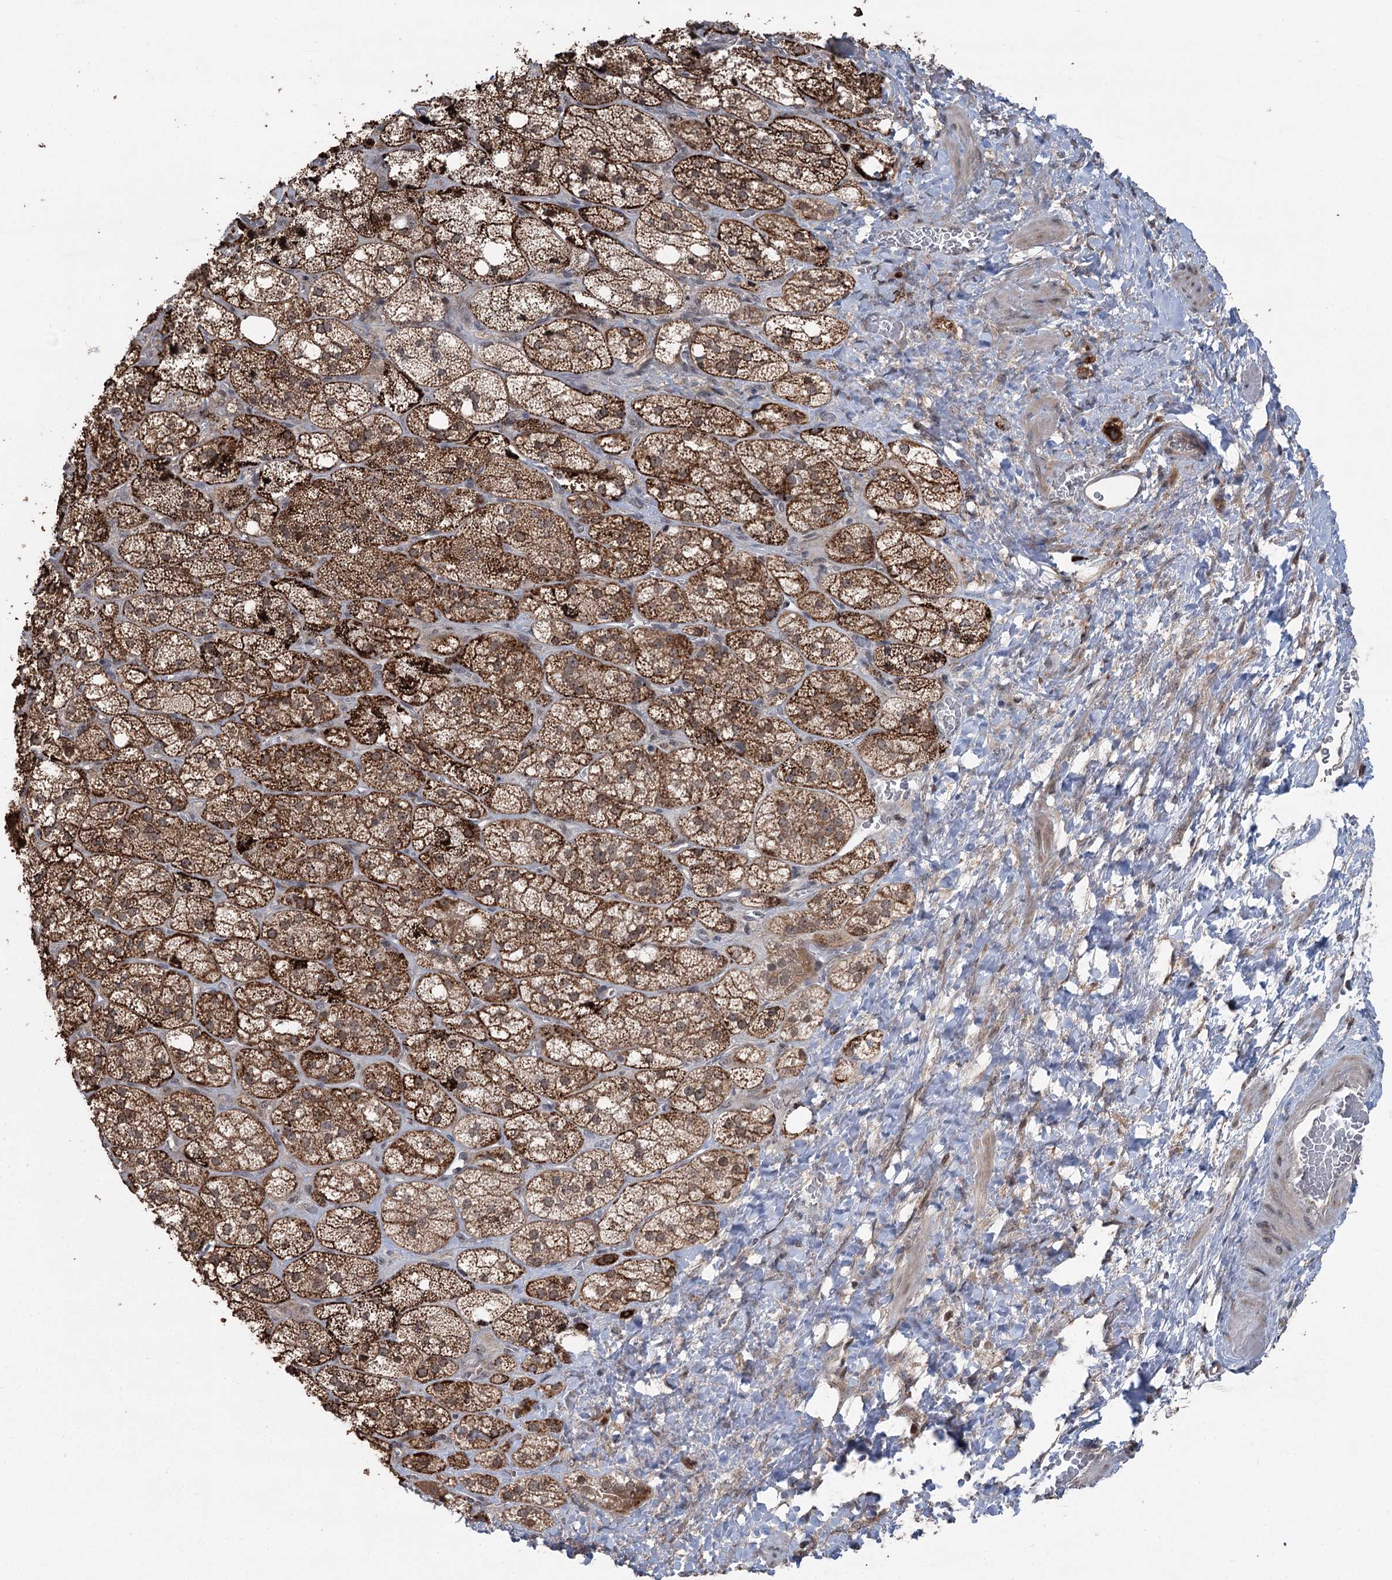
{"staining": {"intensity": "strong", "quantity": ">75%", "location": "cytoplasmic/membranous"}, "tissue": "adrenal gland", "cell_type": "Glandular cells", "image_type": "normal", "snomed": [{"axis": "morphology", "description": "Normal tissue, NOS"}, {"axis": "topography", "description": "Adrenal gland"}], "caption": "Immunohistochemistry (DAB (3,3'-diaminobenzidine)) staining of benign adrenal gland displays strong cytoplasmic/membranous protein staining in about >75% of glandular cells. (DAB (3,3'-diaminobenzidine) IHC, brown staining for protein, blue staining for nuclei).", "gene": "CCSER2", "patient": {"sex": "male", "age": 61}}